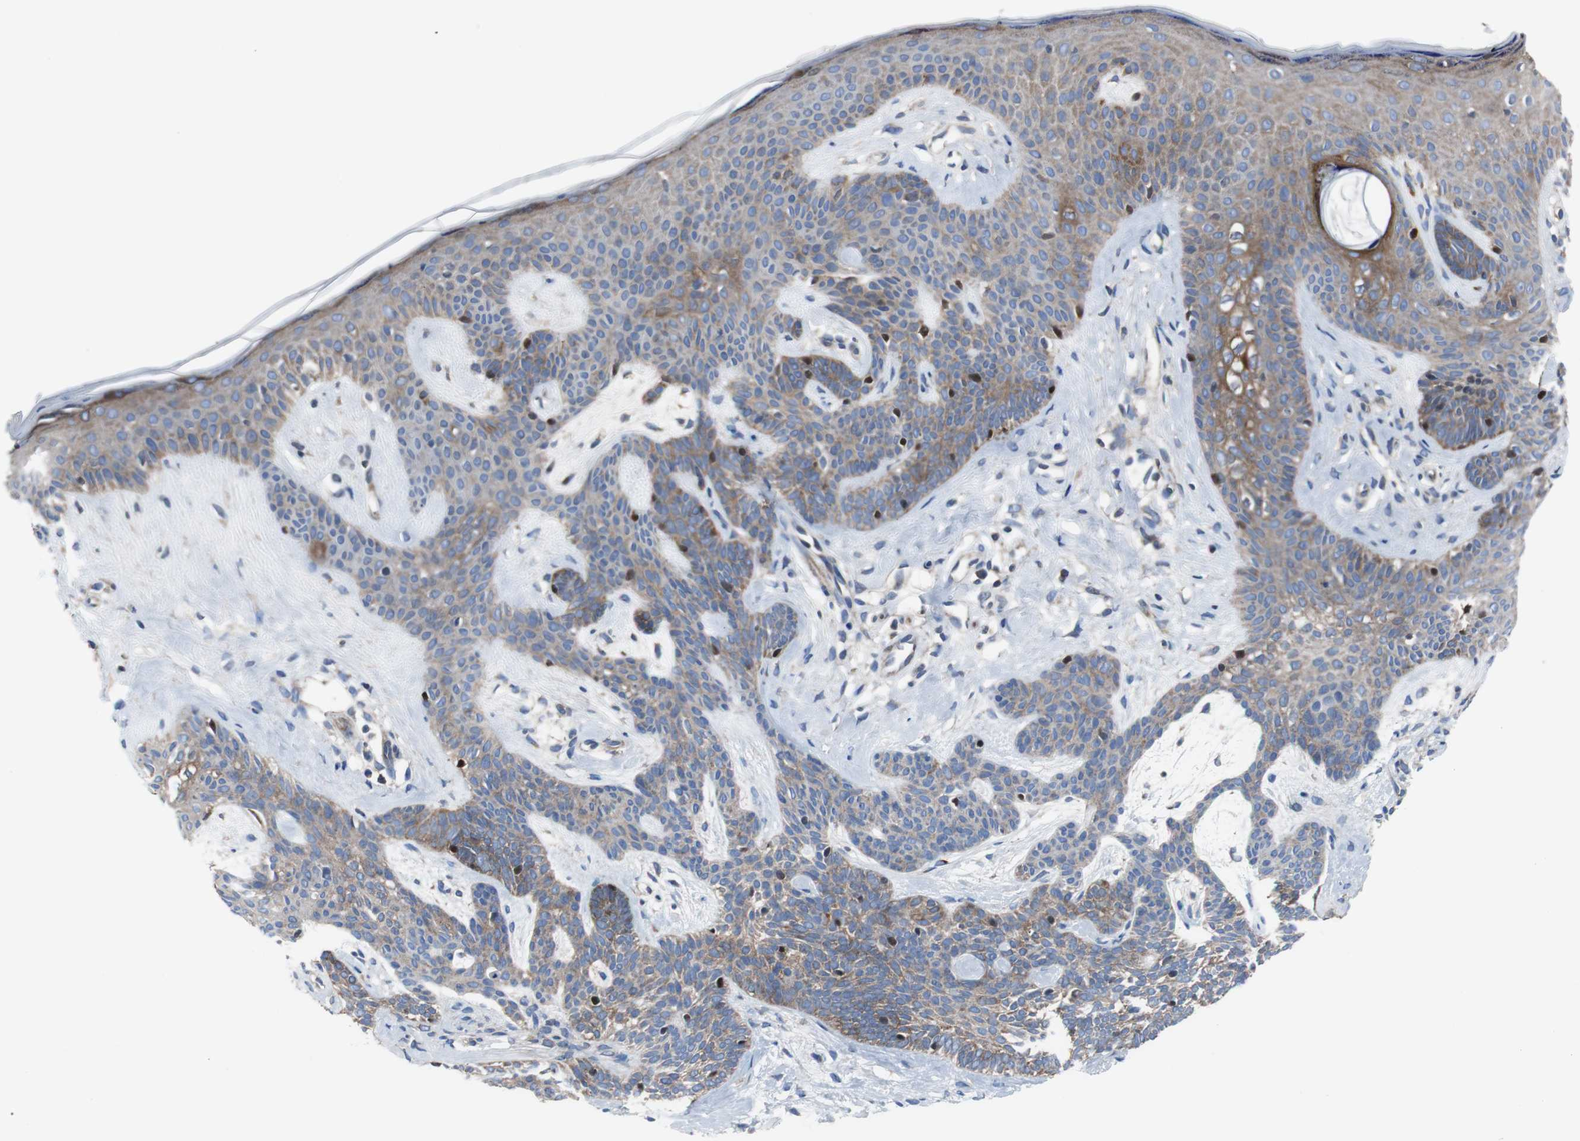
{"staining": {"intensity": "moderate", "quantity": ">75%", "location": "cytoplasmic/membranous"}, "tissue": "skin cancer", "cell_type": "Tumor cells", "image_type": "cancer", "snomed": [{"axis": "morphology", "description": "Developmental malformation"}, {"axis": "morphology", "description": "Basal cell carcinoma"}, {"axis": "topography", "description": "Skin"}], "caption": "Immunohistochemical staining of human basal cell carcinoma (skin) displays medium levels of moderate cytoplasmic/membranous expression in about >75% of tumor cells.", "gene": "BRAF", "patient": {"sex": "female", "age": 62}}